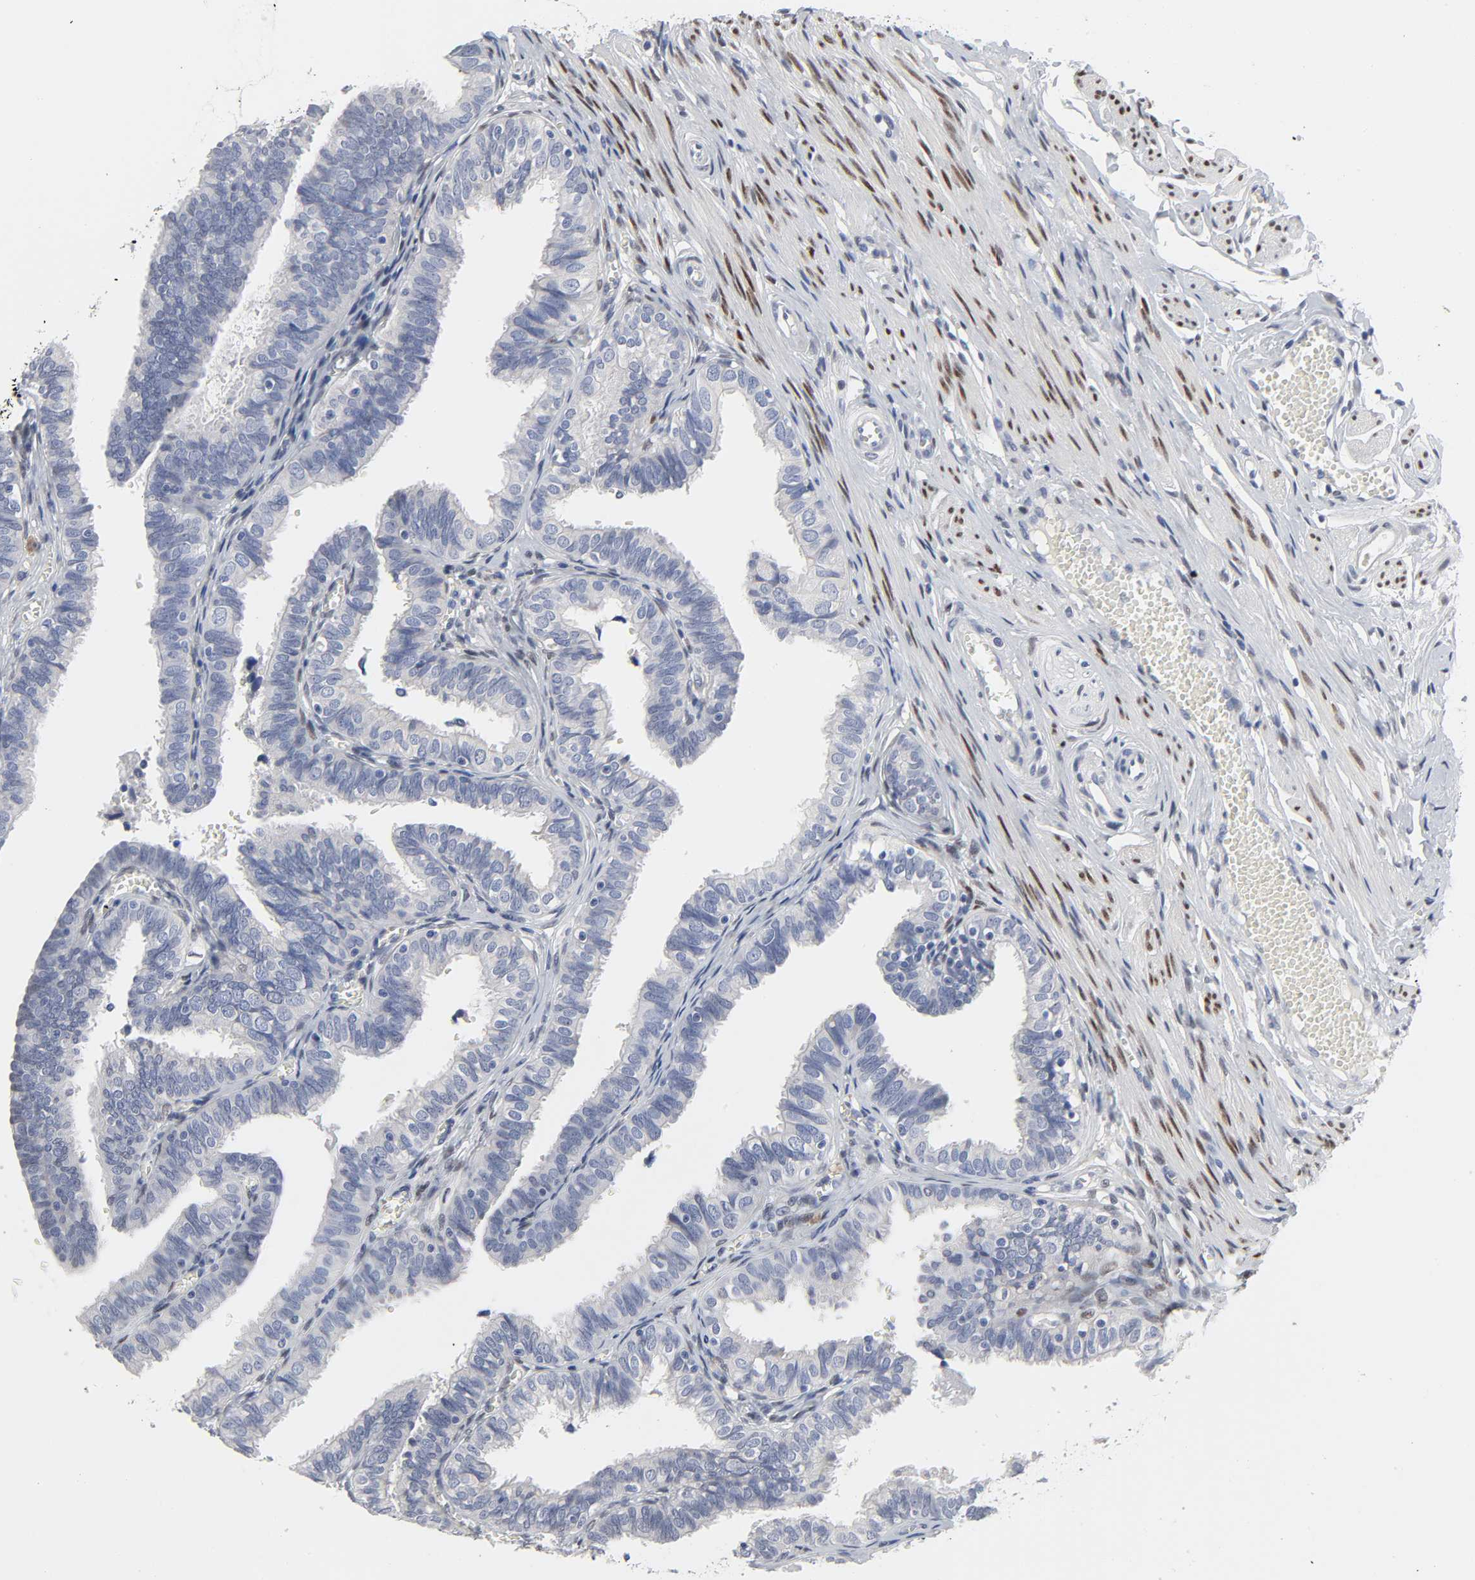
{"staining": {"intensity": "negative", "quantity": "none", "location": "none"}, "tissue": "fallopian tube", "cell_type": "Glandular cells", "image_type": "normal", "snomed": [{"axis": "morphology", "description": "Normal tissue, NOS"}, {"axis": "topography", "description": "Fallopian tube"}], "caption": "Glandular cells show no significant expression in normal fallopian tube. (Brightfield microscopy of DAB (3,3'-diaminobenzidine) immunohistochemistry at high magnification).", "gene": "SALL2", "patient": {"sex": "female", "age": 46}}